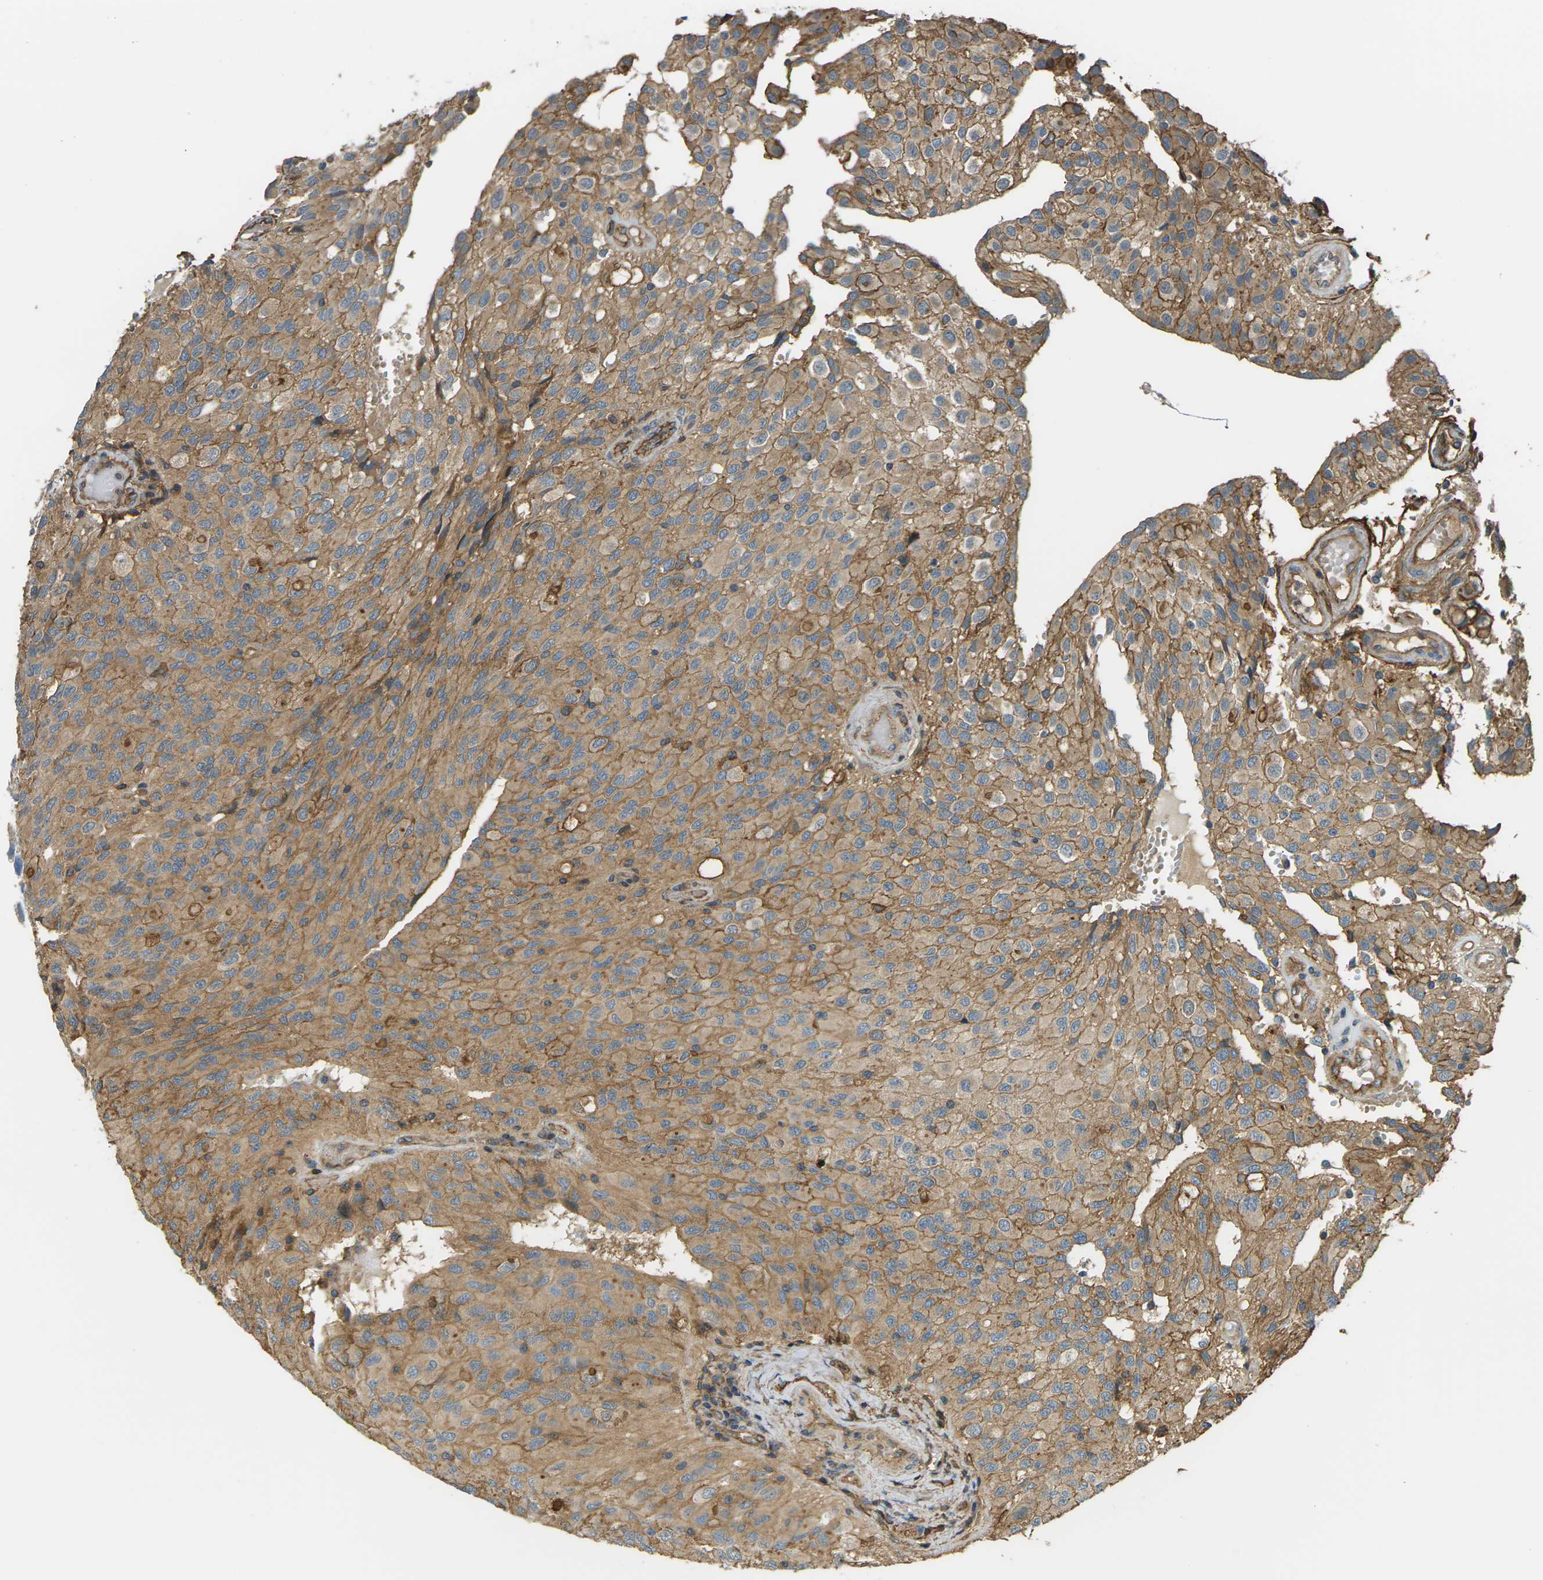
{"staining": {"intensity": "moderate", "quantity": ">75%", "location": "cytoplasmic/membranous"}, "tissue": "glioma", "cell_type": "Tumor cells", "image_type": "cancer", "snomed": [{"axis": "morphology", "description": "Glioma, malignant, High grade"}, {"axis": "topography", "description": "Brain"}], "caption": "A brown stain highlights moderate cytoplasmic/membranous expression of a protein in human high-grade glioma (malignant) tumor cells. (DAB (3,3'-diaminobenzidine) IHC with brightfield microscopy, high magnification).", "gene": "DDHD2", "patient": {"sex": "male", "age": 32}}